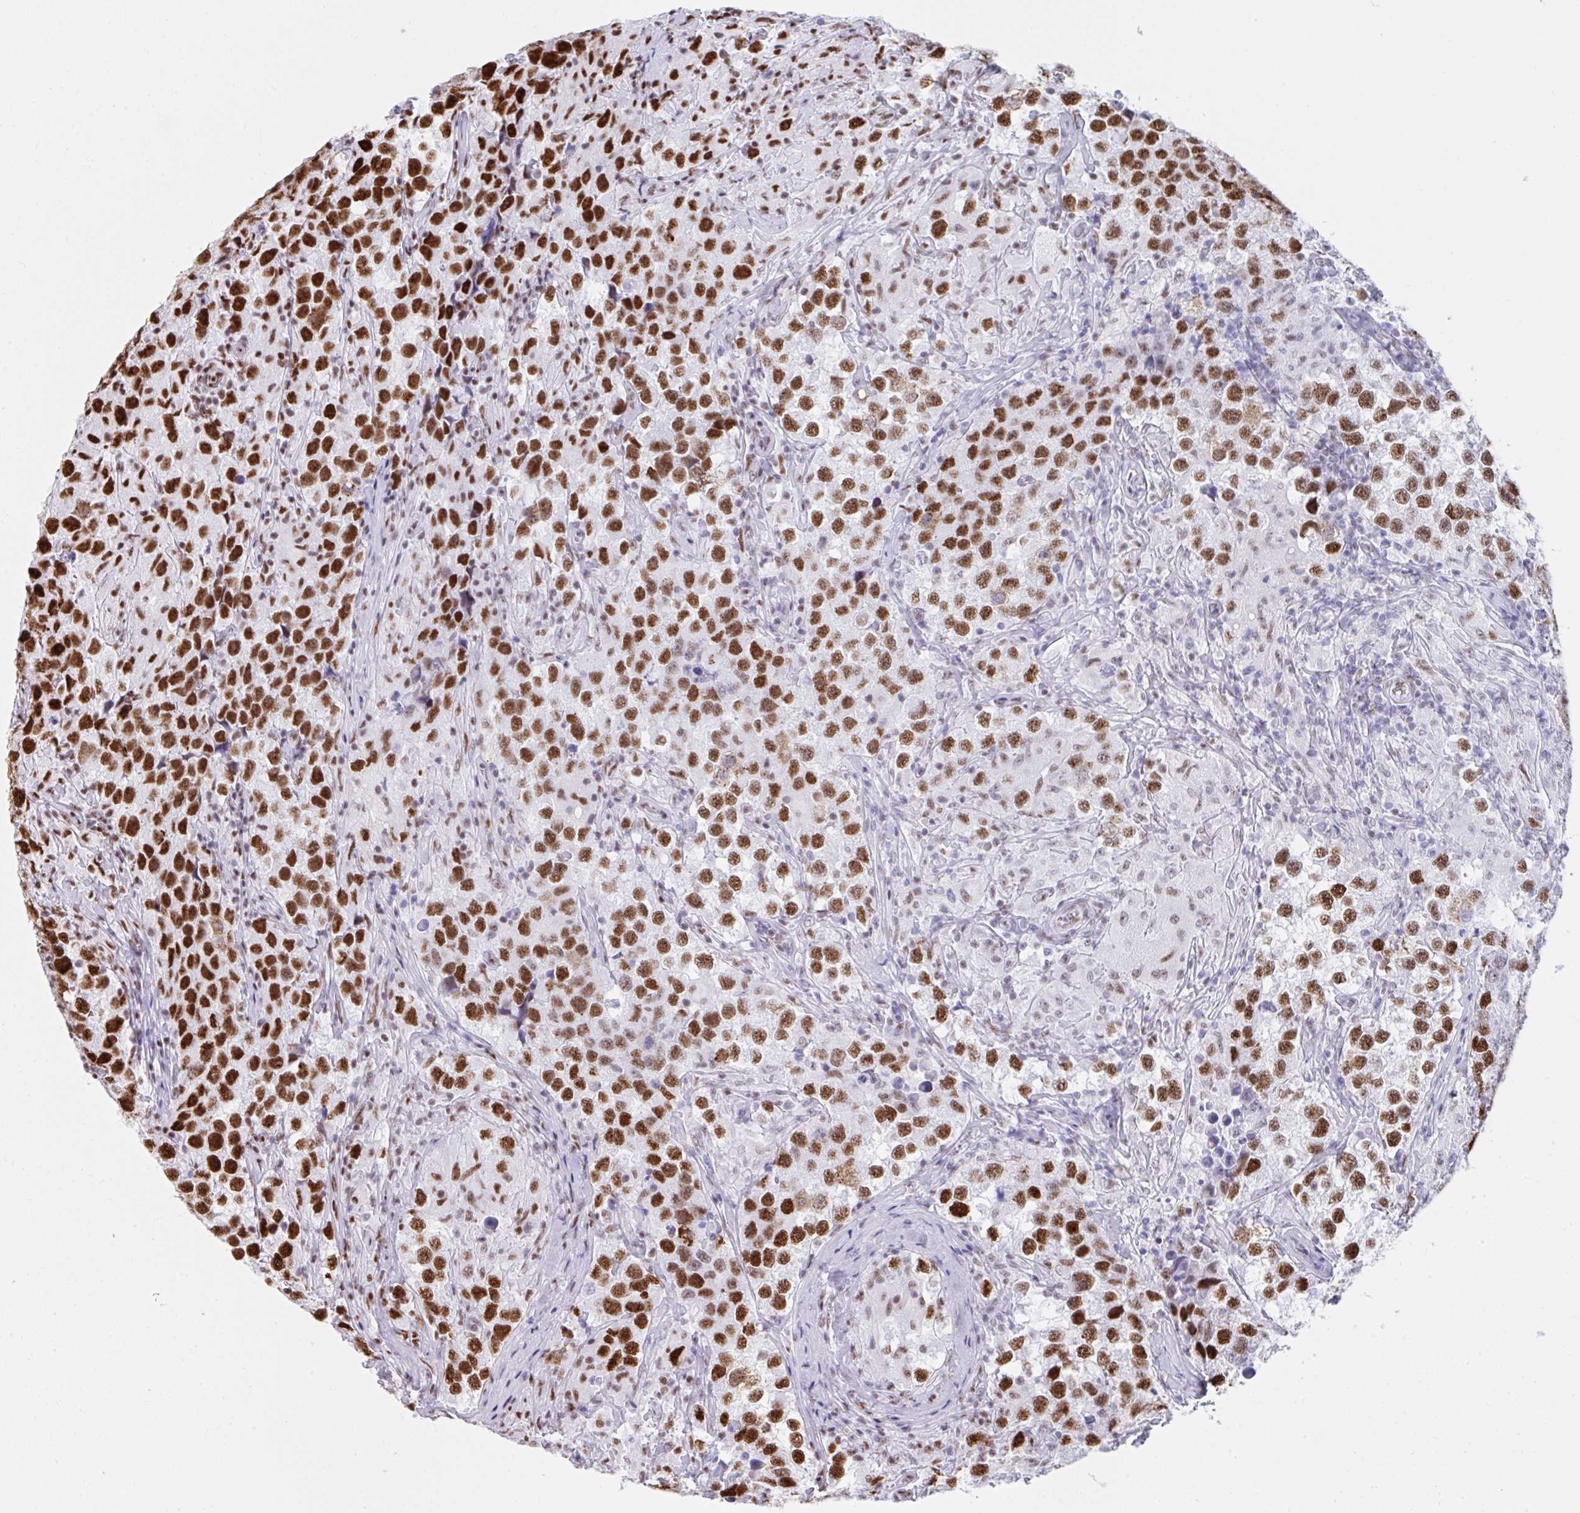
{"staining": {"intensity": "strong", "quantity": ">75%", "location": "nuclear"}, "tissue": "testis cancer", "cell_type": "Tumor cells", "image_type": "cancer", "snomed": [{"axis": "morphology", "description": "Seminoma, NOS"}, {"axis": "topography", "description": "Testis"}], "caption": "Protein expression analysis of human testis cancer (seminoma) reveals strong nuclear staining in approximately >75% of tumor cells.", "gene": "IKZF2", "patient": {"sex": "male", "age": 46}}